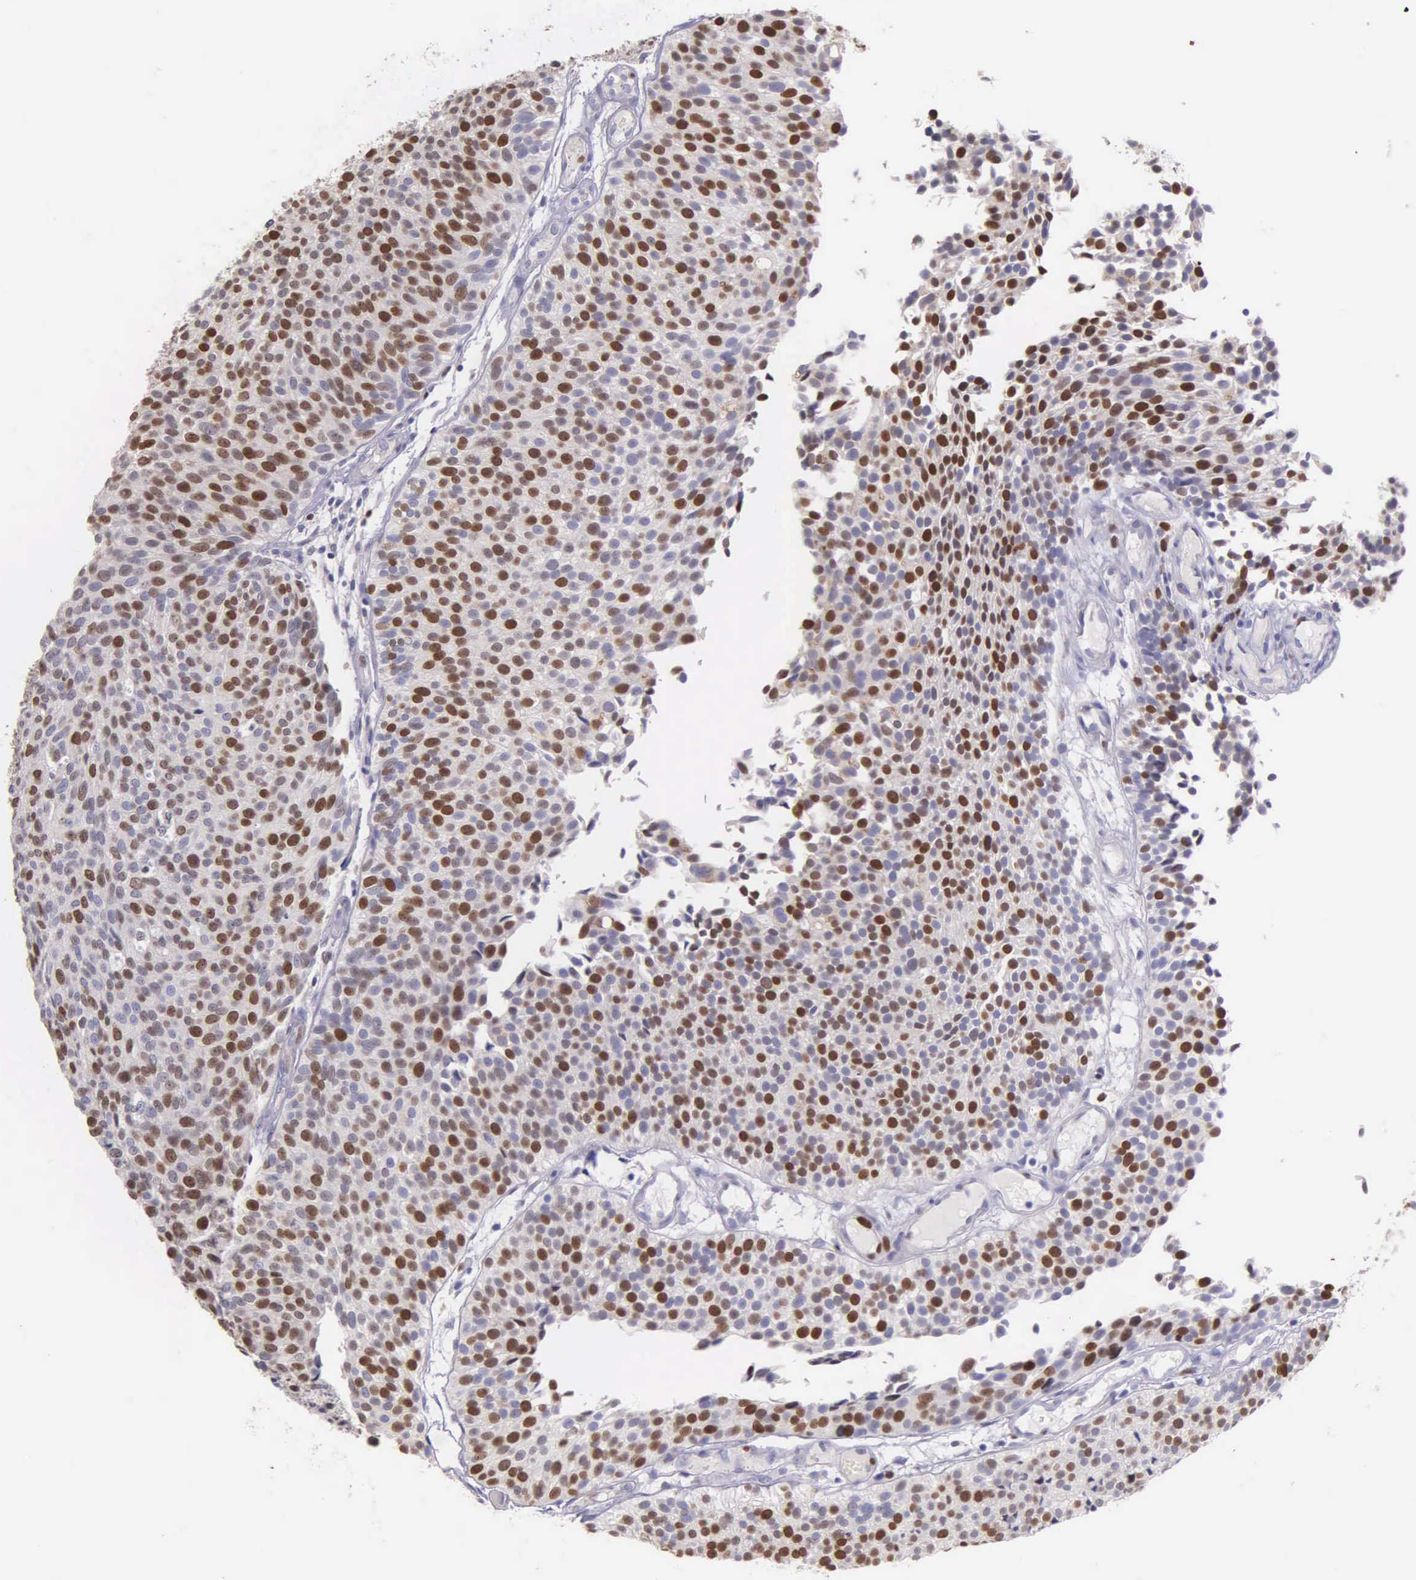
{"staining": {"intensity": "strong", "quantity": "25%-75%", "location": "nuclear"}, "tissue": "urothelial cancer", "cell_type": "Tumor cells", "image_type": "cancer", "snomed": [{"axis": "morphology", "description": "Urothelial carcinoma, Low grade"}, {"axis": "topography", "description": "Urinary bladder"}], "caption": "This photomicrograph shows immunohistochemistry staining of urothelial cancer, with high strong nuclear staining in approximately 25%-75% of tumor cells.", "gene": "MCM5", "patient": {"sex": "male", "age": 85}}